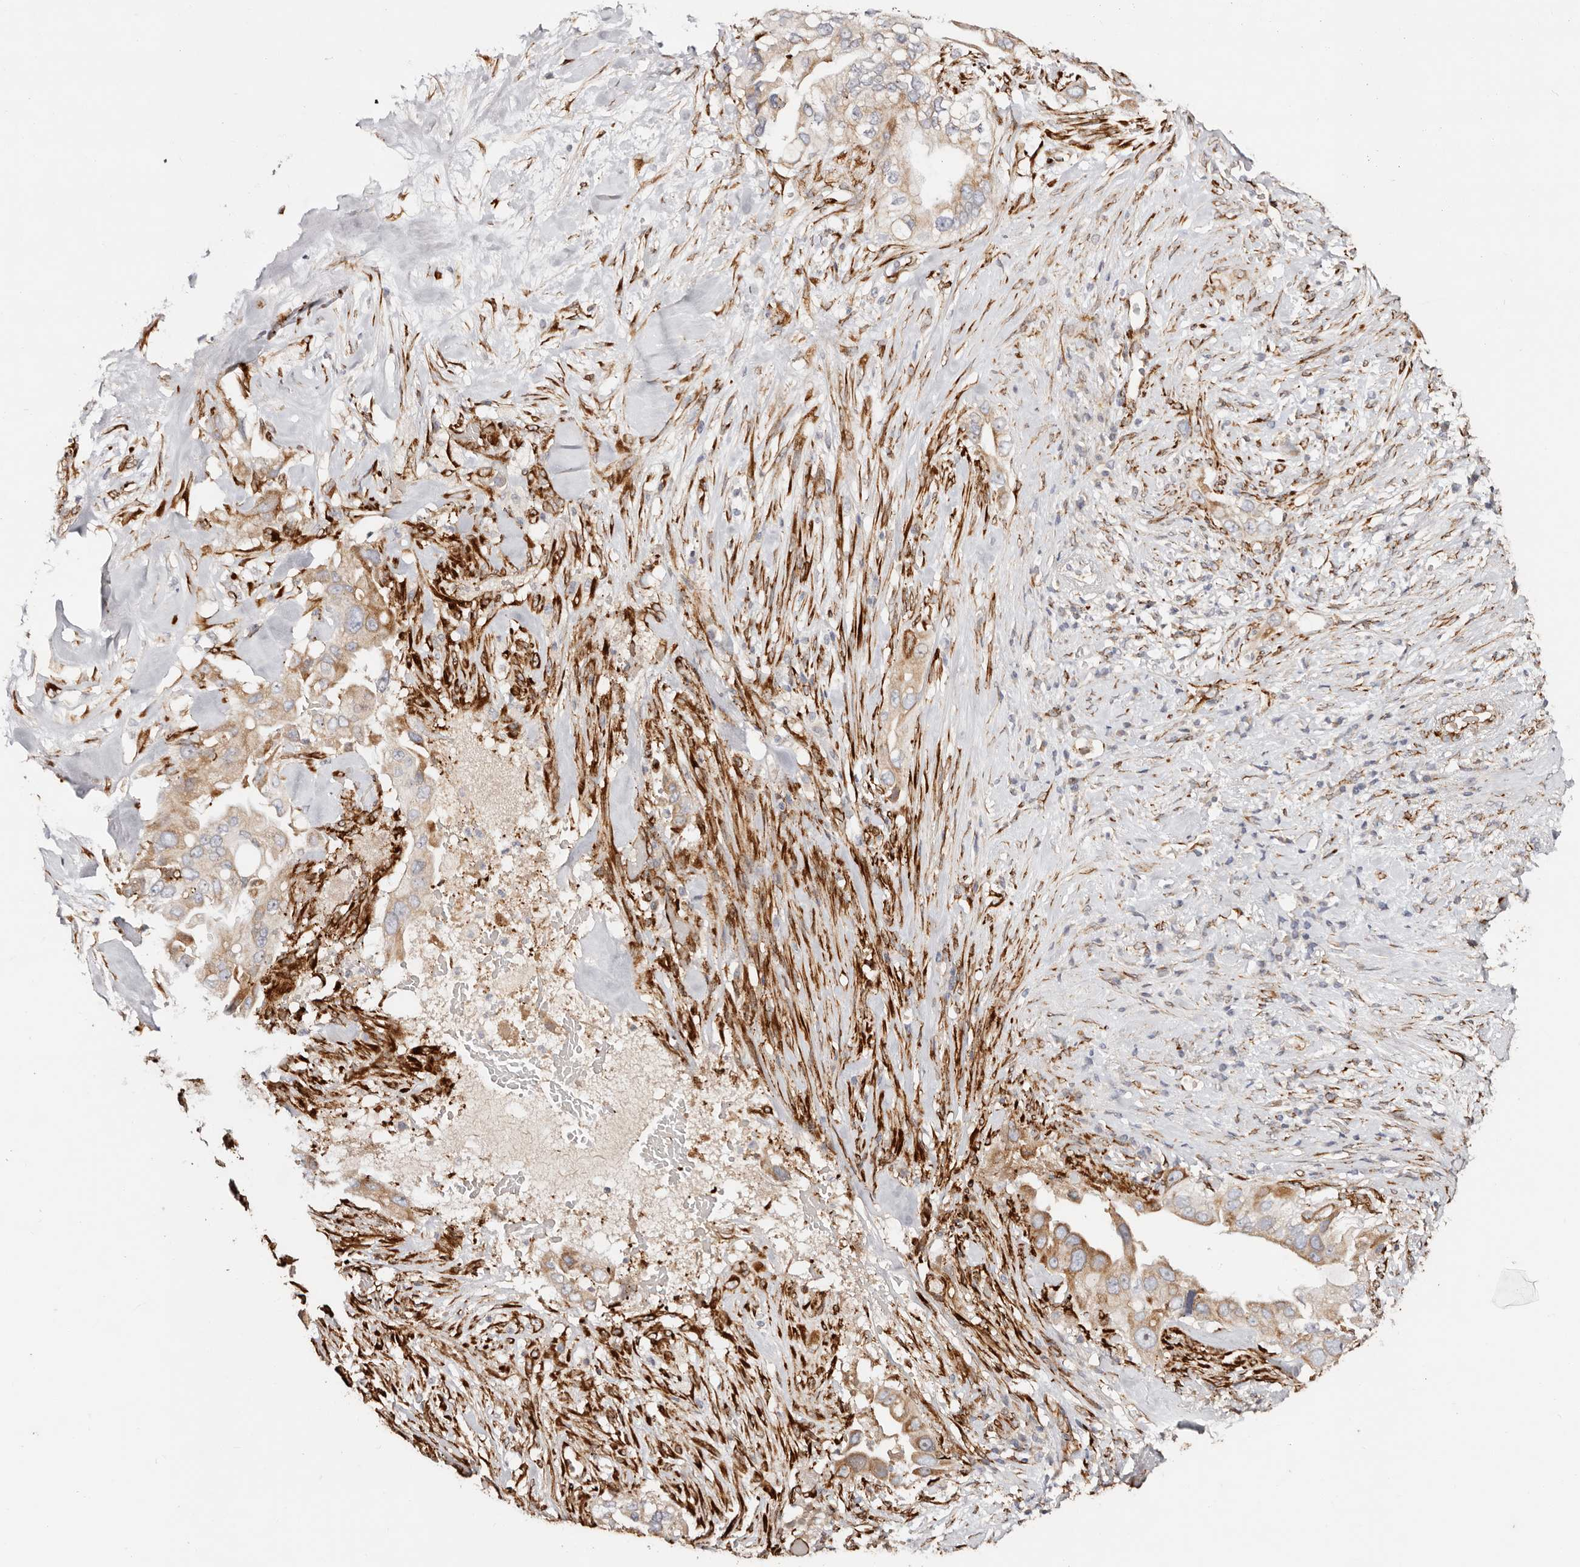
{"staining": {"intensity": "moderate", "quantity": ">75%", "location": "cytoplasmic/membranous"}, "tissue": "pancreatic cancer", "cell_type": "Tumor cells", "image_type": "cancer", "snomed": [{"axis": "morphology", "description": "Inflammation, NOS"}, {"axis": "morphology", "description": "Adenocarcinoma, NOS"}, {"axis": "topography", "description": "Pancreas"}], "caption": "Pancreatic cancer stained with immunohistochemistry exhibits moderate cytoplasmic/membranous staining in approximately >75% of tumor cells.", "gene": "SERPINH1", "patient": {"sex": "female", "age": 56}}